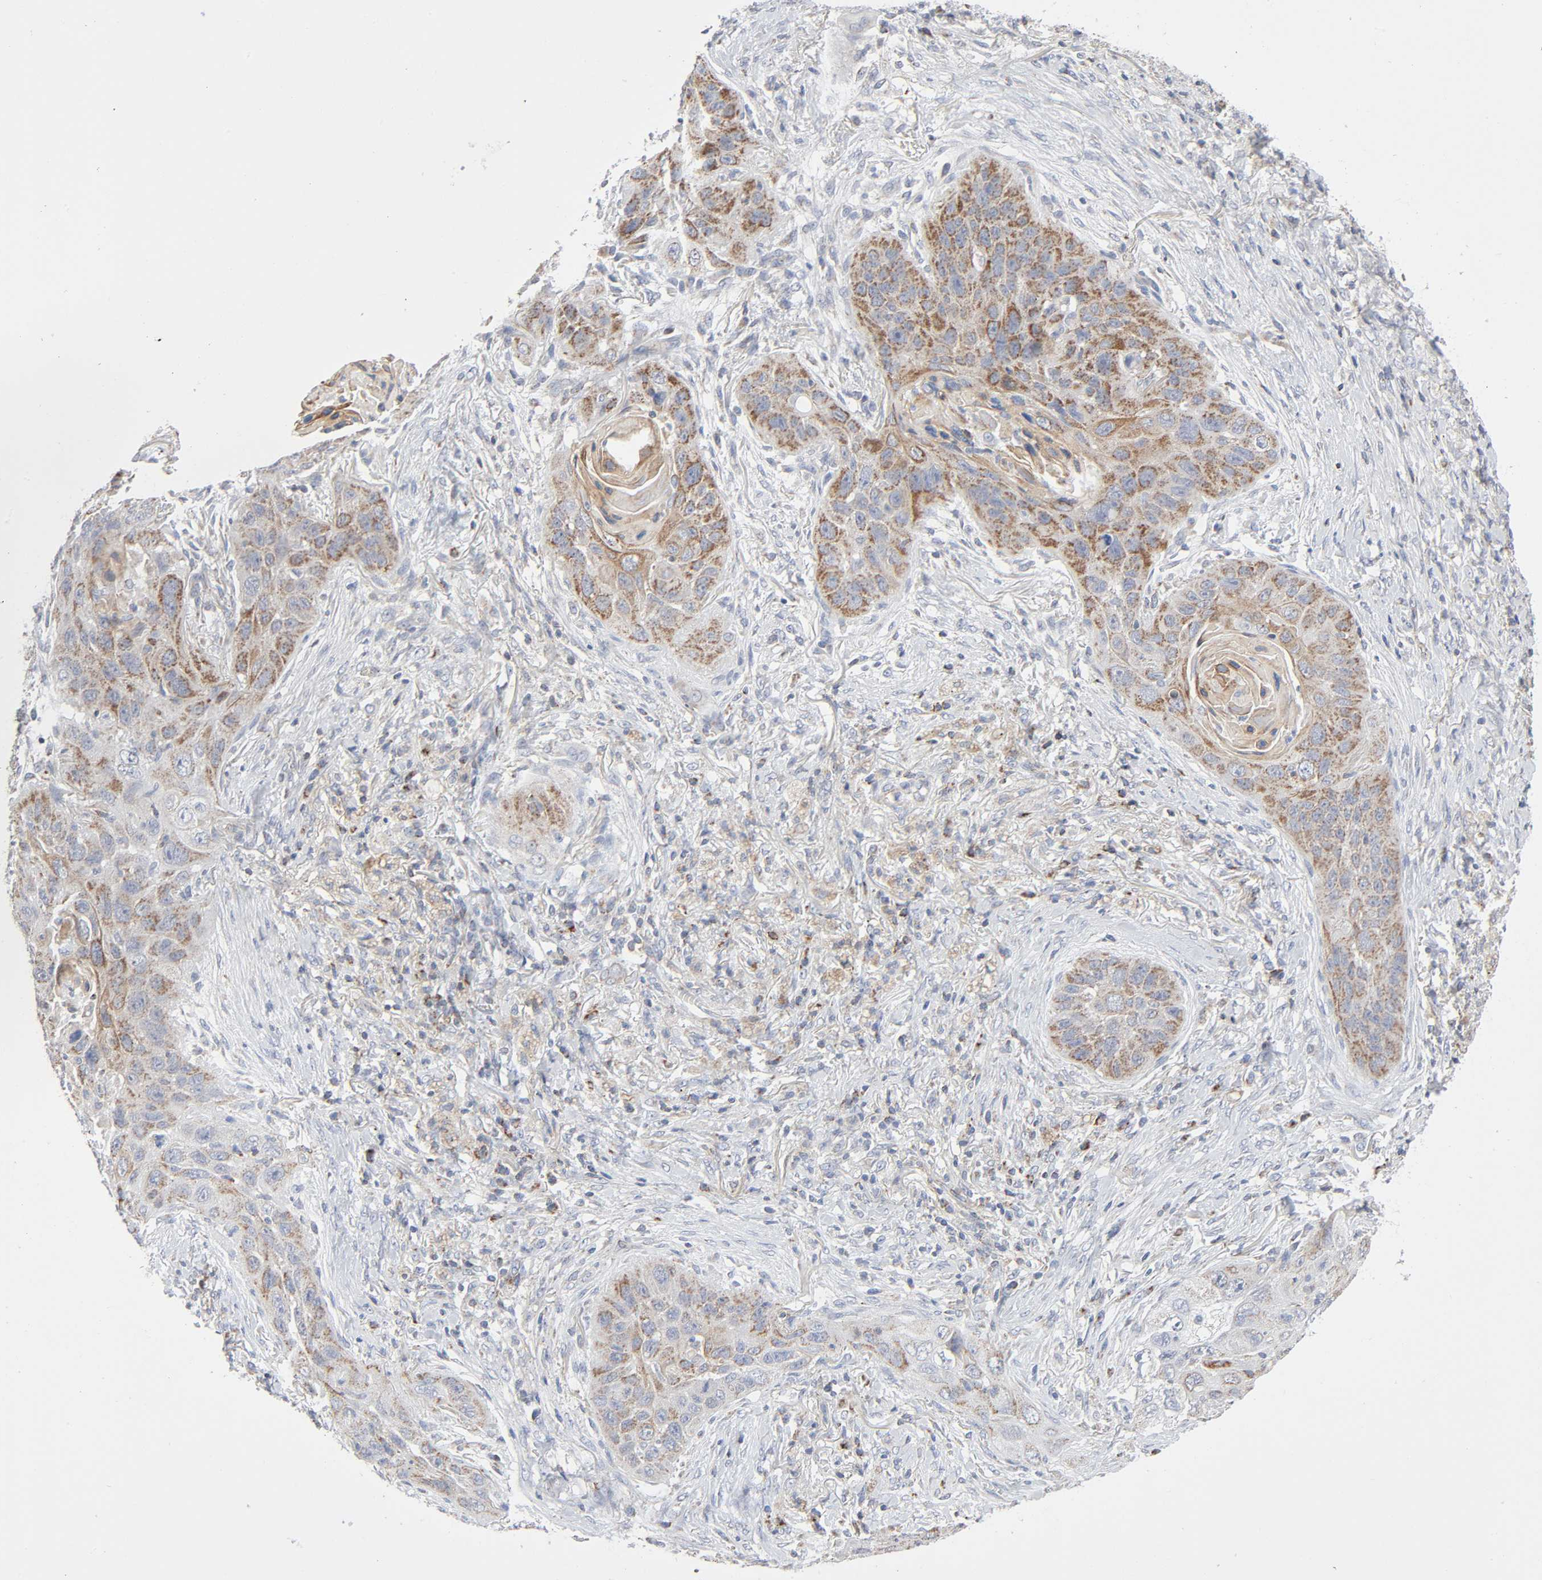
{"staining": {"intensity": "moderate", "quantity": "25%-75%", "location": "cytoplasmic/membranous"}, "tissue": "lung cancer", "cell_type": "Tumor cells", "image_type": "cancer", "snomed": [{"axis": "morphology", "description": "Squamous cell carcinoma, NOS"}, {"axis": "topography", "description": "Lung"}], "caption": "Lung cancer (squamous cell carcinoma) was stained to show a protein in brown. There is medium levels of moderate cytoplasmic/membranous positivity in approximately 25%-75% of tumor cells.", "gene": "SYT16", "patient": {"sex": "female", "age": 67}}